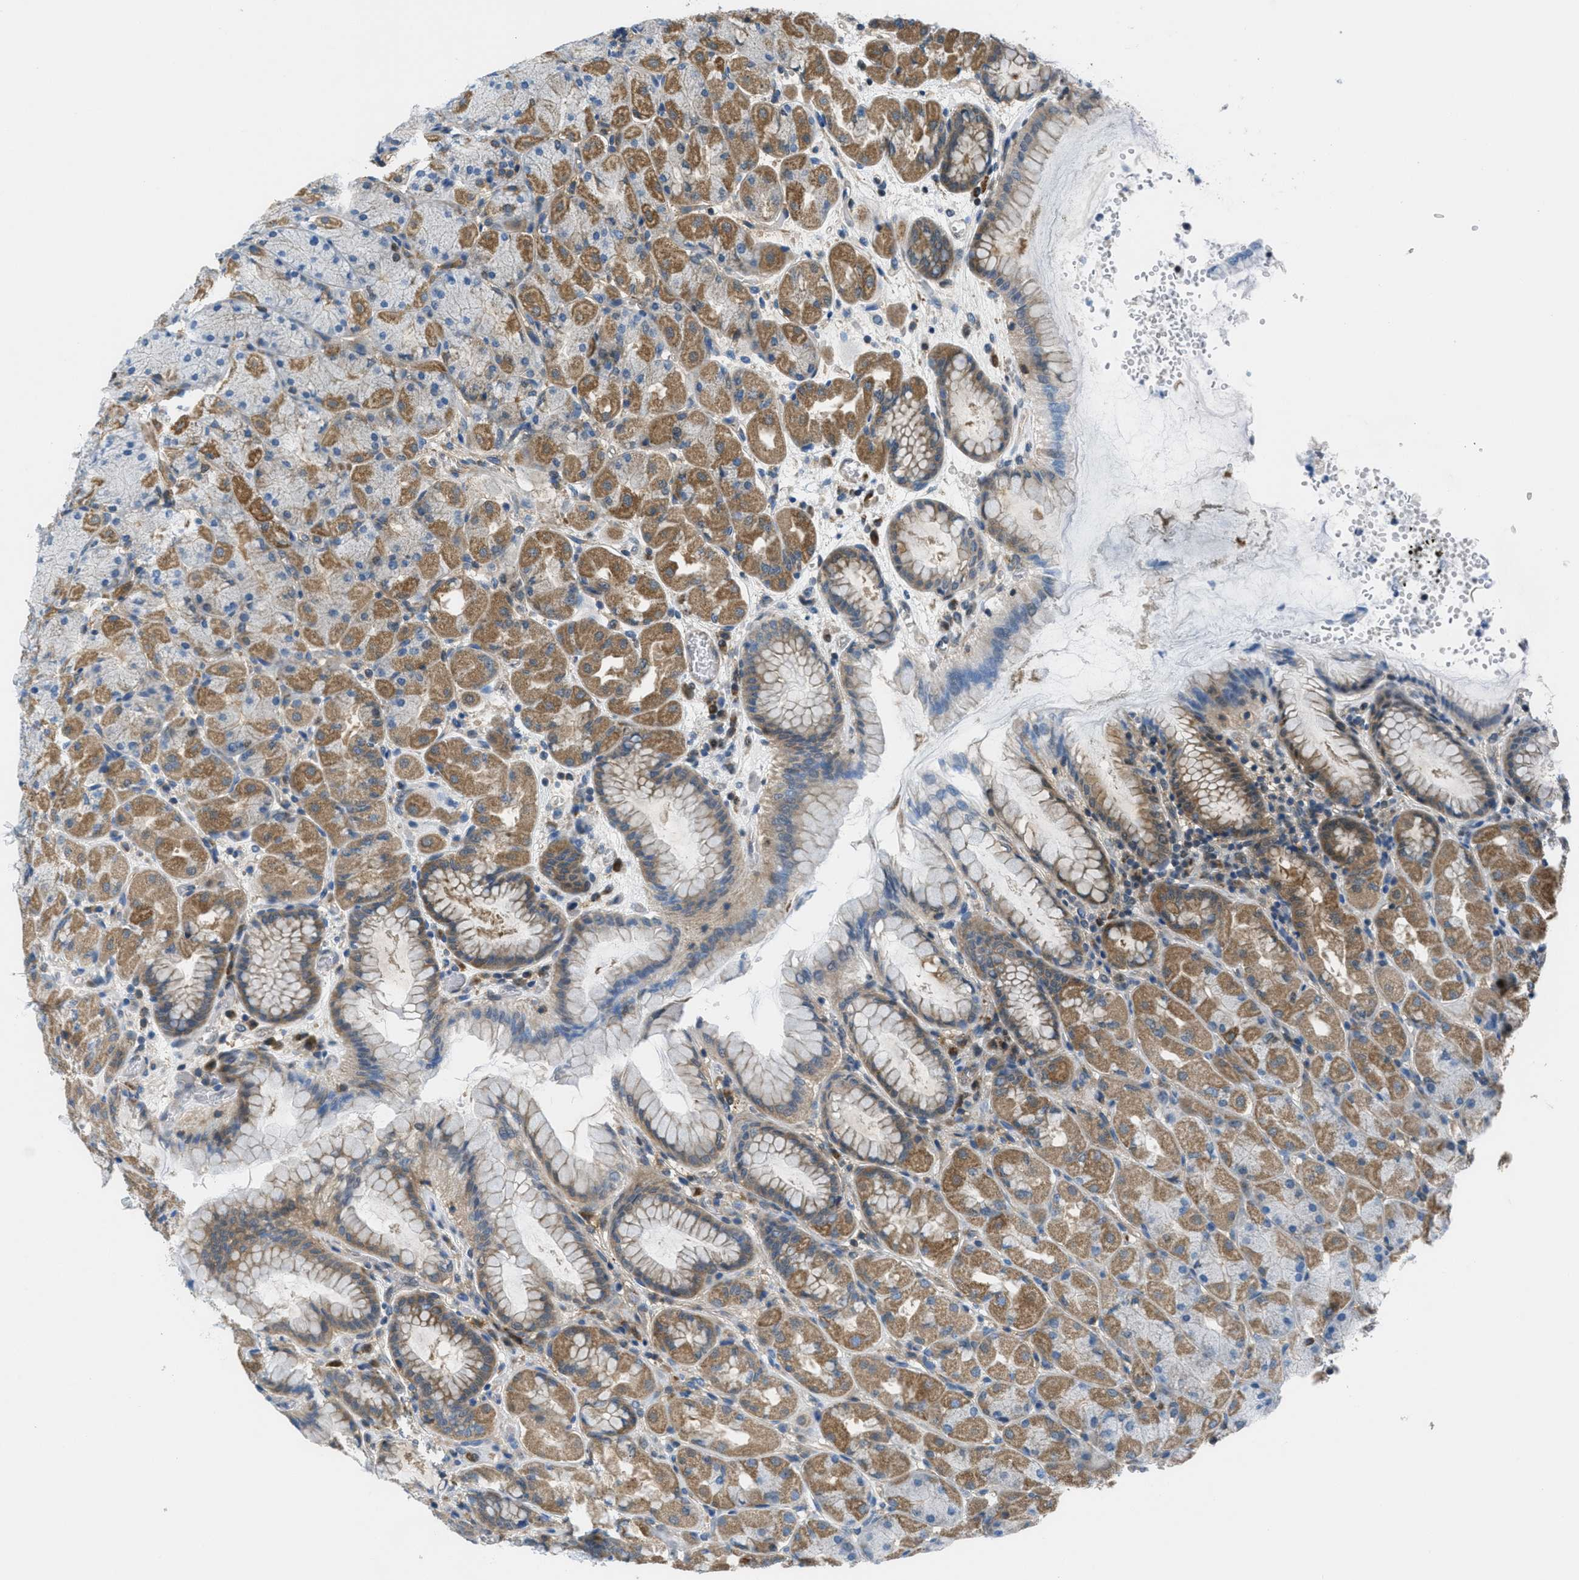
{"staining": {"intensity": "moderate", "quantity": ">75%", "location": "cytoplasmic/membranous"}, "tissue": "stomach", "cell_type": "Glandular cells", "image_type": "normal", "snomed": [{"axis": "morphology", "description": "Normal tissue, NOS"}, {"axis": "topography", "description": "Stomach, upper"}], "caption": "Stomach stained with DAB IHC demonstrates medium levels of moderate cytoplasmic/membranous positivity in approximately >75% of glandular cells.", "gene": "PIP5K1C", "patient": {"sex": "female", "age": 56}}